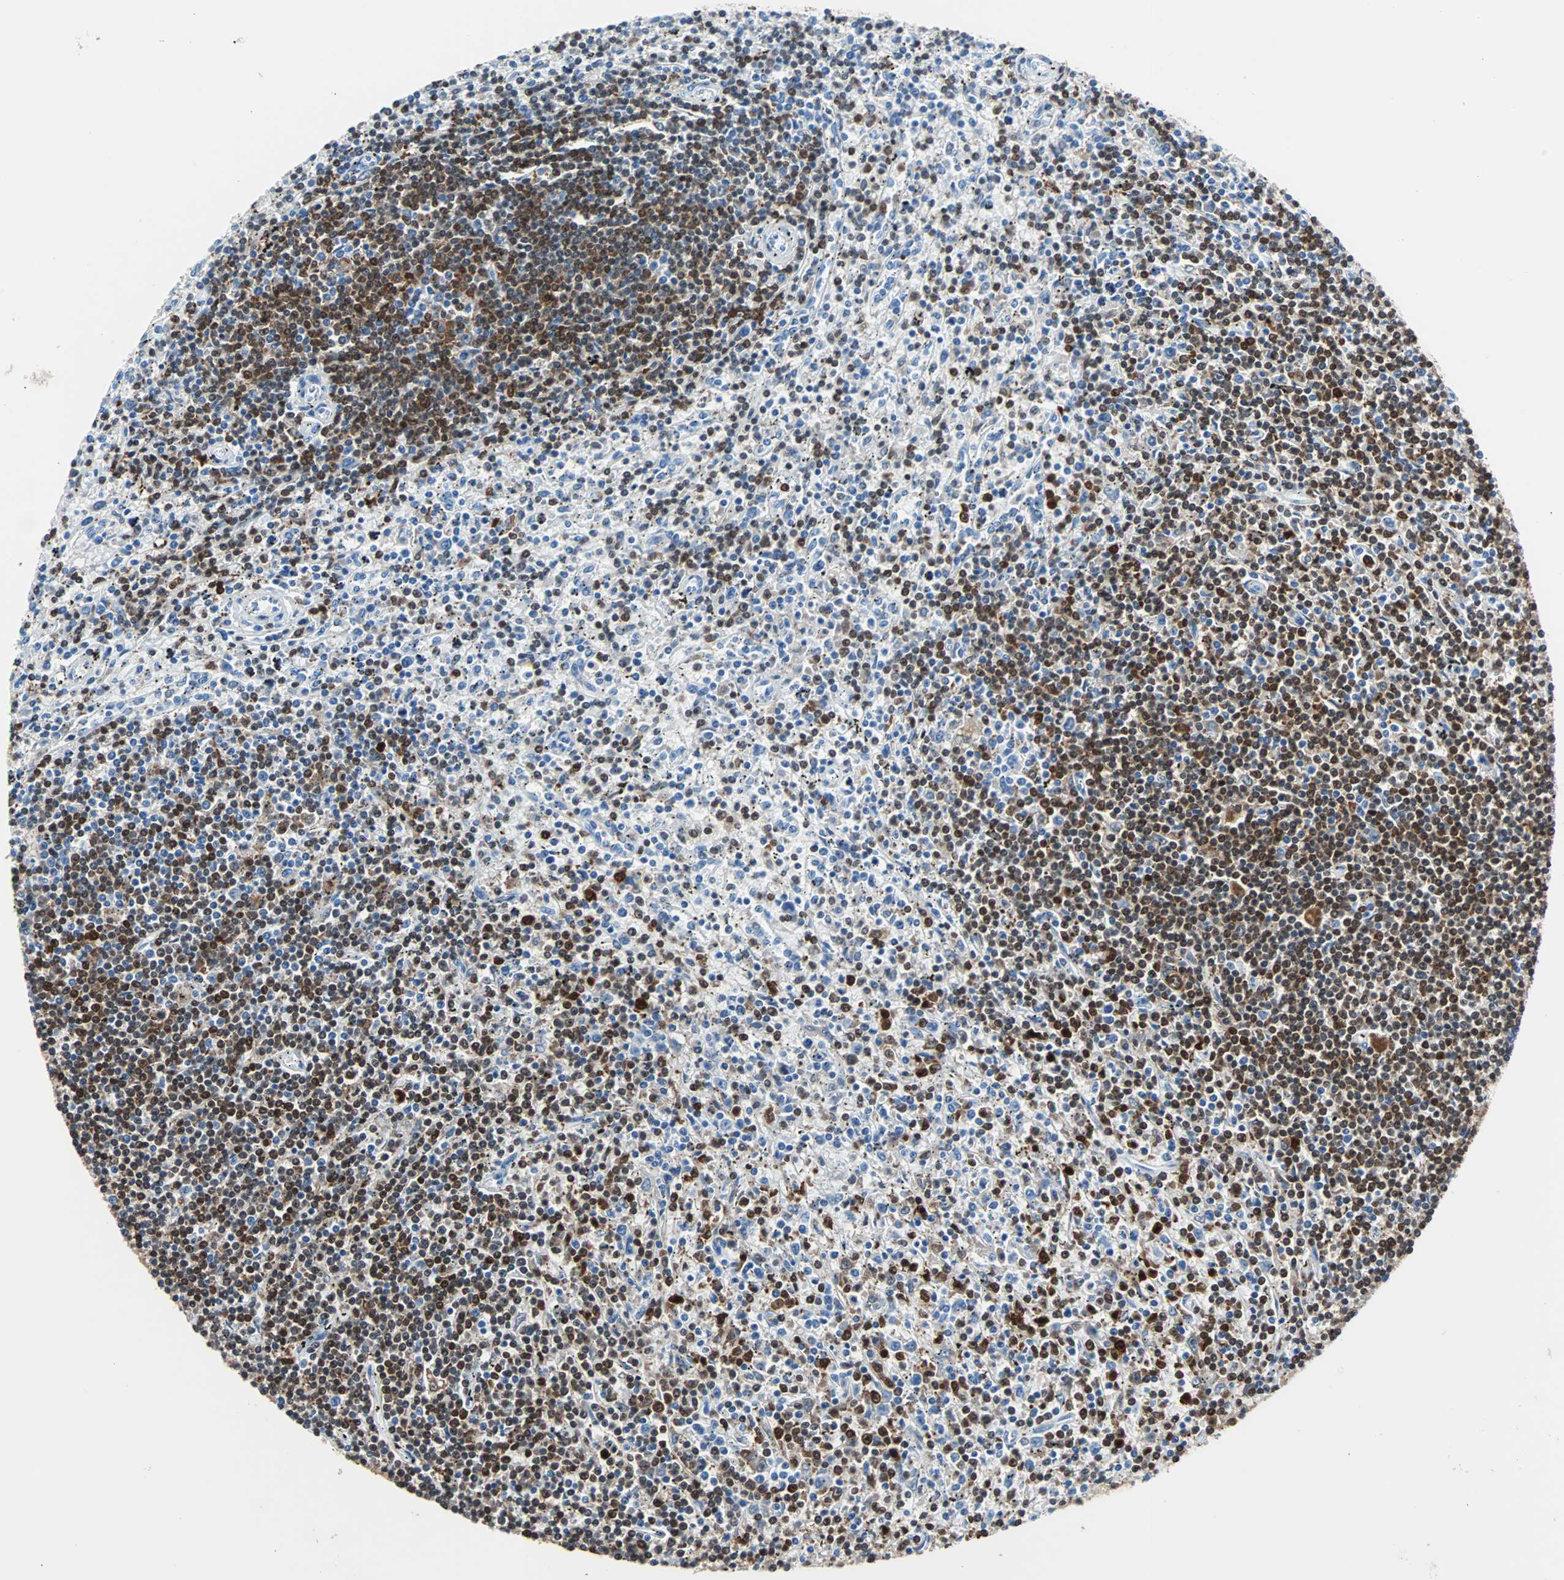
{"staining": {"intensity": "moderate", "quantity": "25%-75%", "location": "cytoplasmic/membranous"}, "tissue": "lymphoma", "cell_type": "Tumor cells", "image_type": "cancer", "snomed": [{"axis": "morphology", "description": "Malignant lymphoma, non-Hodgkin's type, Low grade"}, {"axis": "topography", "description": "Spleen"}], "caption": "Human lymphoma stained for a protein (brown) demonstrates moderate cytoplasmic/membranous positive staining in about 25%-75% of tumor cells.", "gene": "SYK", "patient": {"sex": "male", "age": 76}}